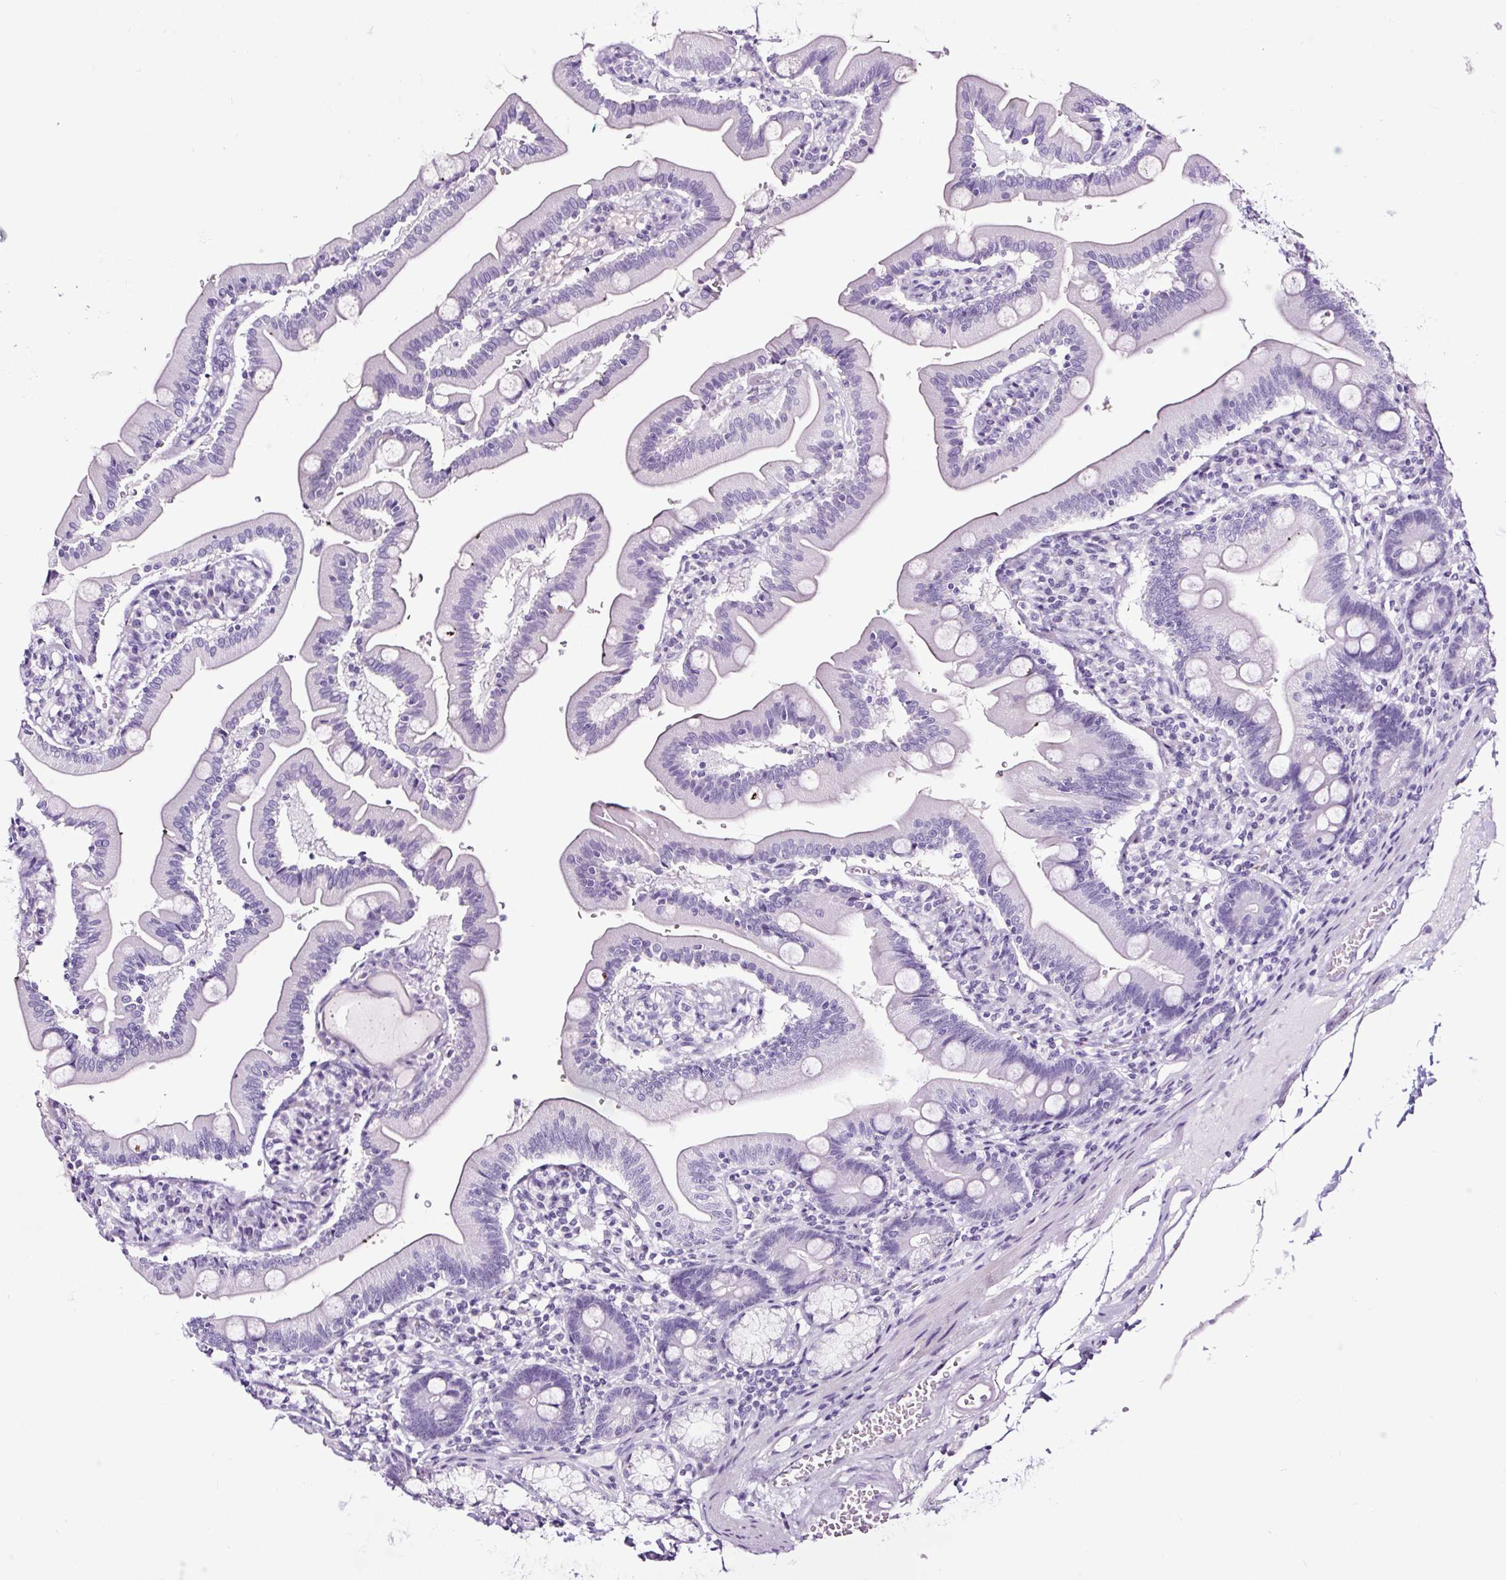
{"staining": {"intensity": "negative", "quantity": "none", "location": "none"}, "tissue": "duodenum", "cell_type": "Glandular cells", "image_type": "normal", "snomed": [{"axis": "morphology", "description": "Normal tissue, NOS"}, {"axis": "topography", "description": "Duodenum"}], "caption": "This is an immunohistochemistry (IHC) image of normal human duodenum. There is no staining in glandular cells.", "gene": "NPHS2", "patient": {"sex": "female", "age": 67}}